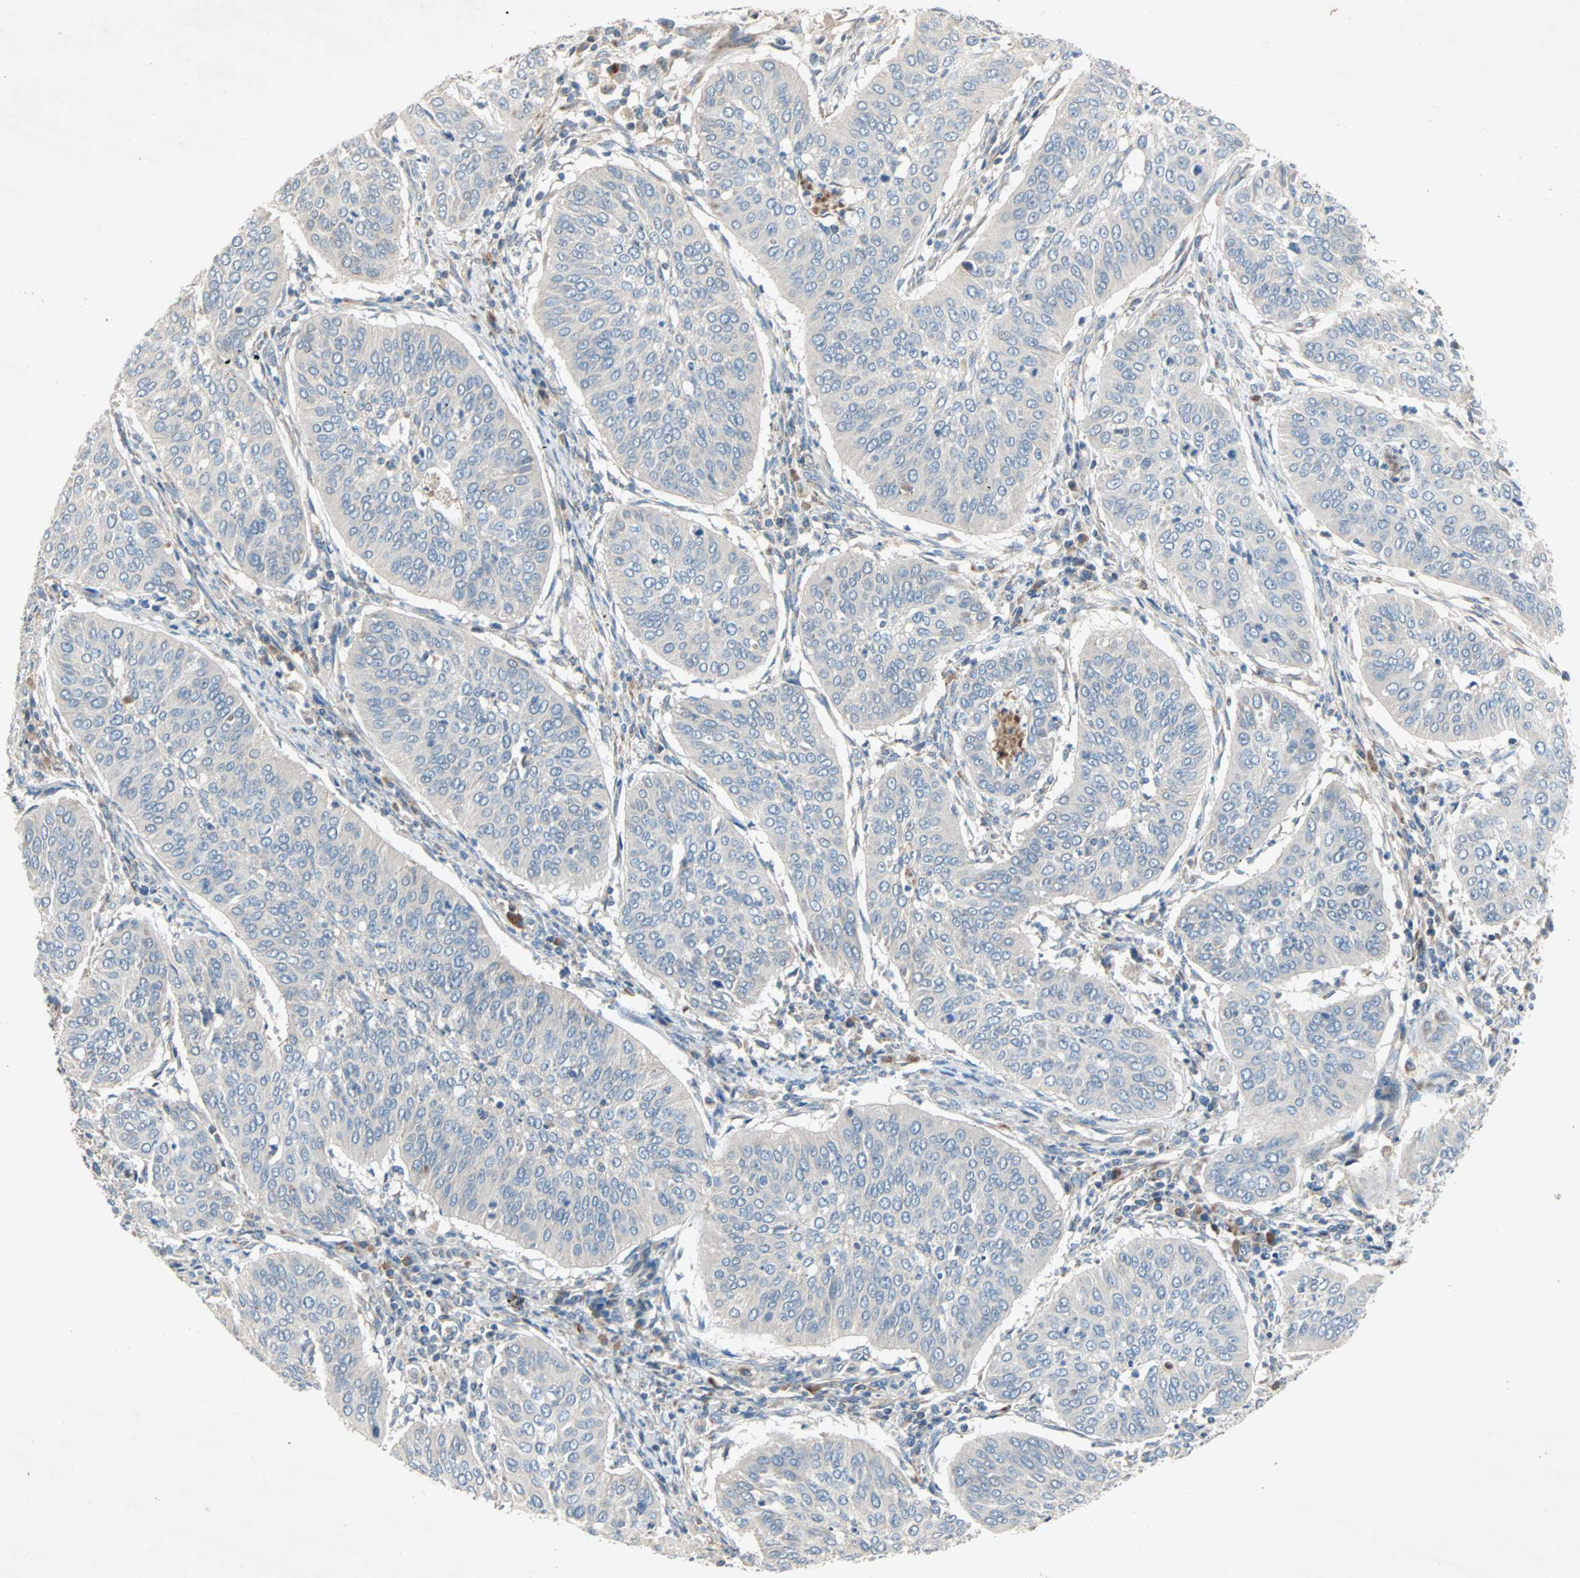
{"staining": {"intensity": "negative", "quantity": "none", "location": "none"}, "tissue": "cervical cancer", "cell_type": "Tumor cells", "image_type": "cancer", "snomed": [{"axis": "morphology", "description": "Normal tissue, NOS"}, {"axis": "morphology", "description": "Squamous cell carcinoma, NOS"}, {"axis": "topography", "description": "Cervix"}], "caption": "This is a micrograph of immunohistochemistry staining of cervical cancer (squamous cell carcinoma), which shows no positivity in tumor cells.", "gene": "XYLT1", "patient": {"sex": "female", "age": 39}}